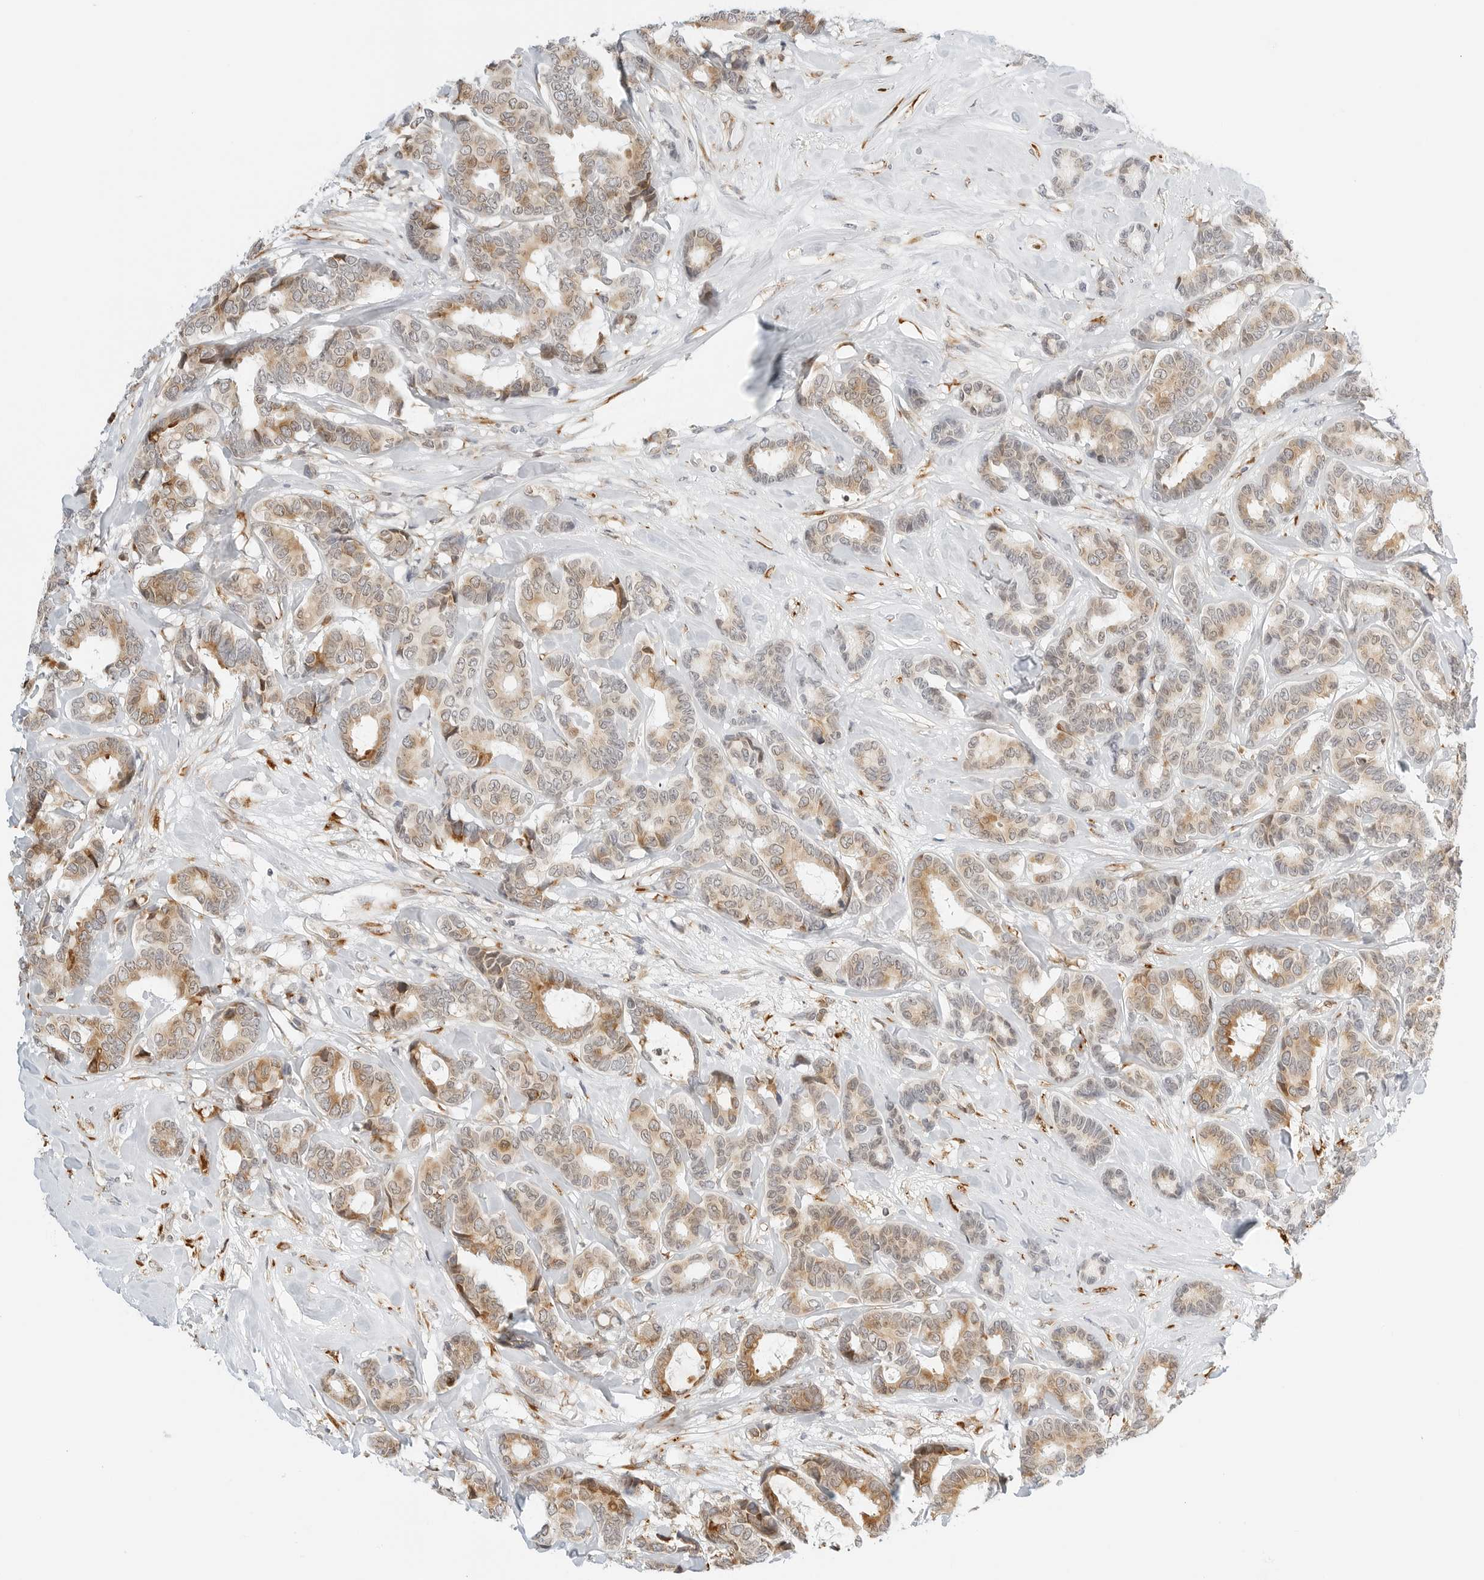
{"staining": {"intensity": "moderate", "quantity": "25%-75%", "location": "cytoplasmic/membranous"}, "tissue": "breast cancer", "cell_type": "Tumor cells", "image_type": "cancer", "snomed": [{"axis": "morphology", "description": "Duct carcinoma"}, {"axis": "topography", "description": "Breast"}], "caption": "An immunohistochemistry (IHC) micrograph of tumor tissue is shown. Protein staining in brown labels moderate cytoplasmic/membranous positivity in infiltrating ductal carcinoma (breast) within tumor cells.", "gene": "THEM4", "patient": {"sex": "female", "age": 87}}